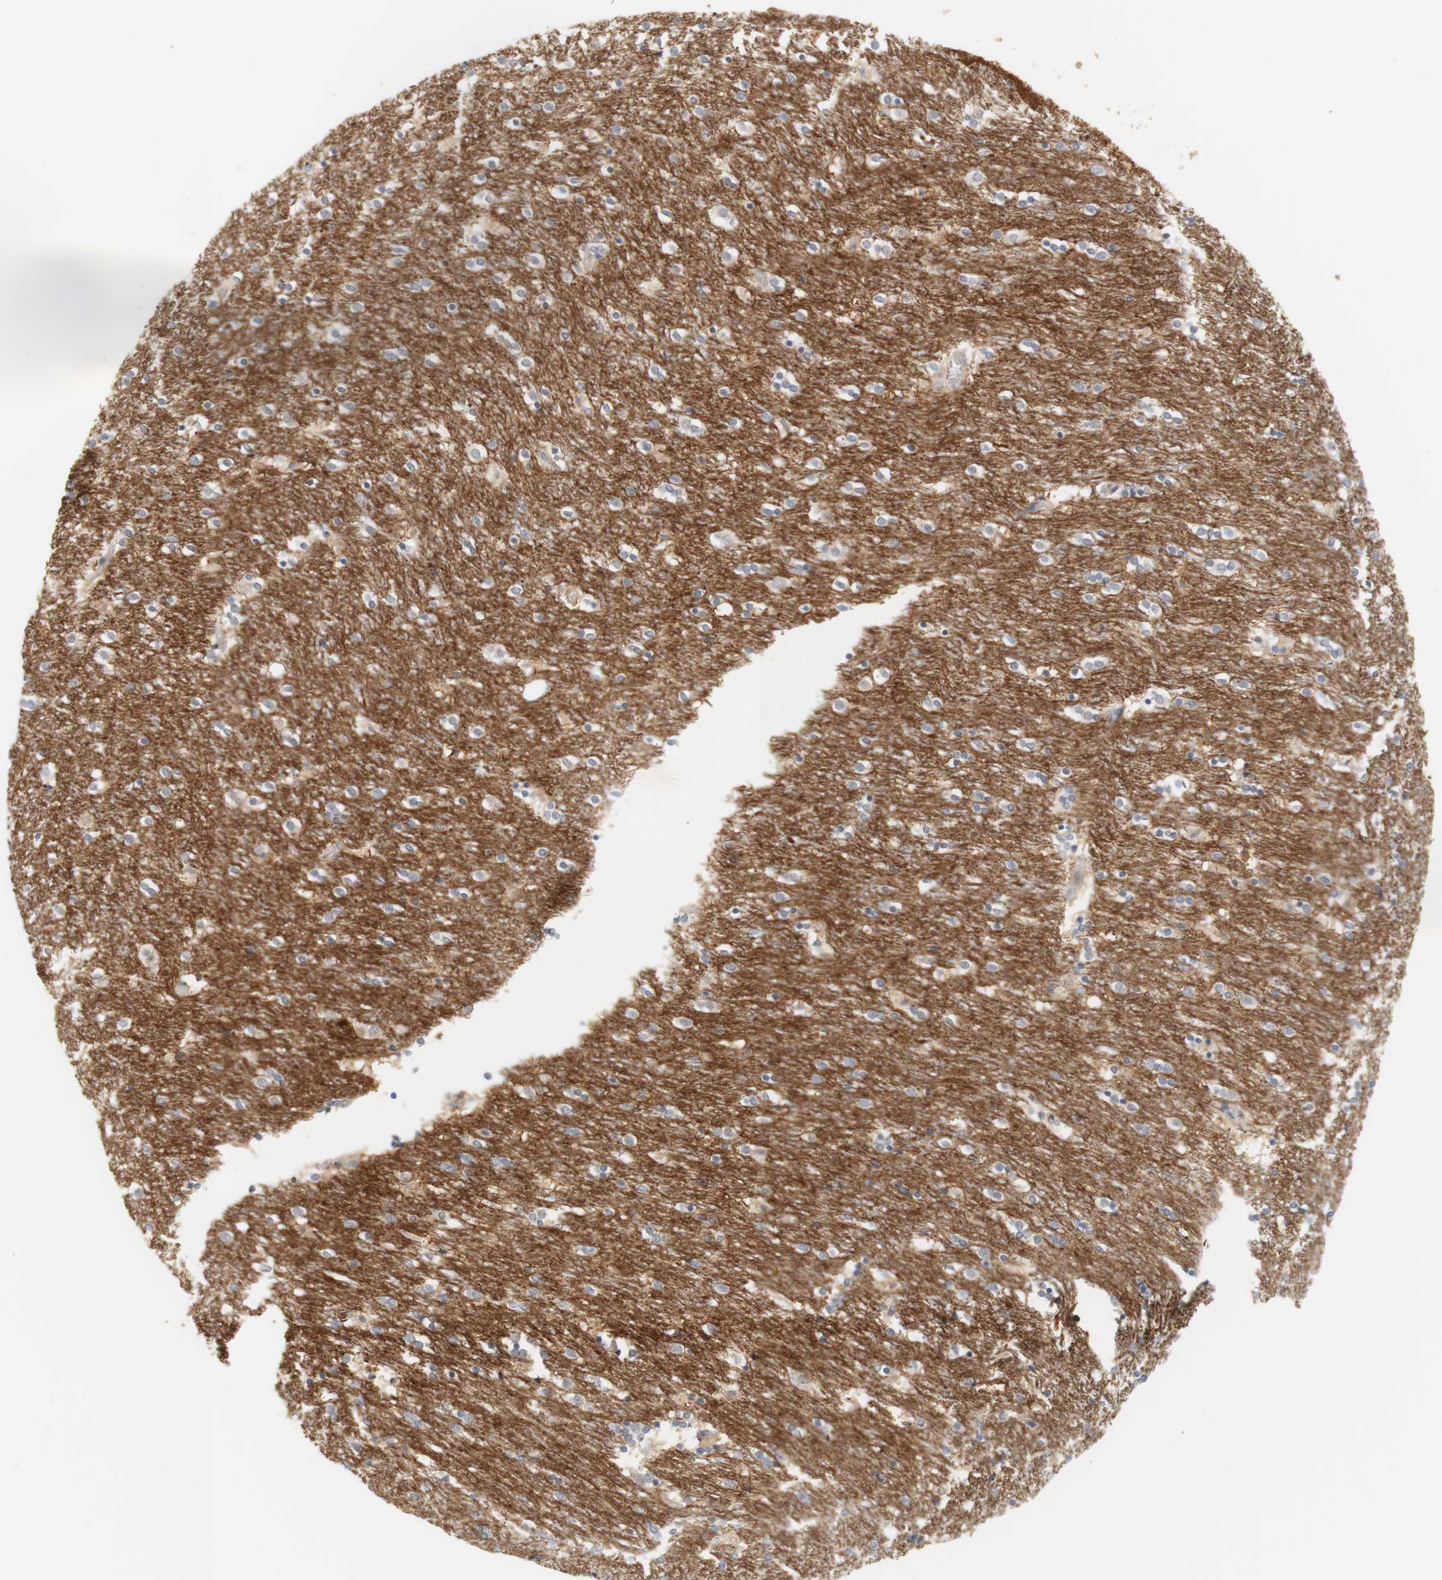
{"staining": {"intensity": "moderate", "quantity": "25%-75%", "location": "cytoplasmic/membranous"}, "tissue": "caudate", "cell_type": "Glial cells", "image_type": "normal", "snomed": [{"axis": "morphology", "description": "Normal tissue, NOS"}, {"axis": "topography", "description": "Lateral ventricle wall"}], "caption": "Immunohistochemical staining of normal human caudate exhibits 25%-75% levels of moderate cytoplasmic/membranous protein staining in about 25%-75% of glial cells. (DAB (3,3'-diaminobenzidine) IHC, brown staining for protein, blue staining for nuclei).", "gene": "RTN3", "patient": {"sex": "female", "age": 54}}